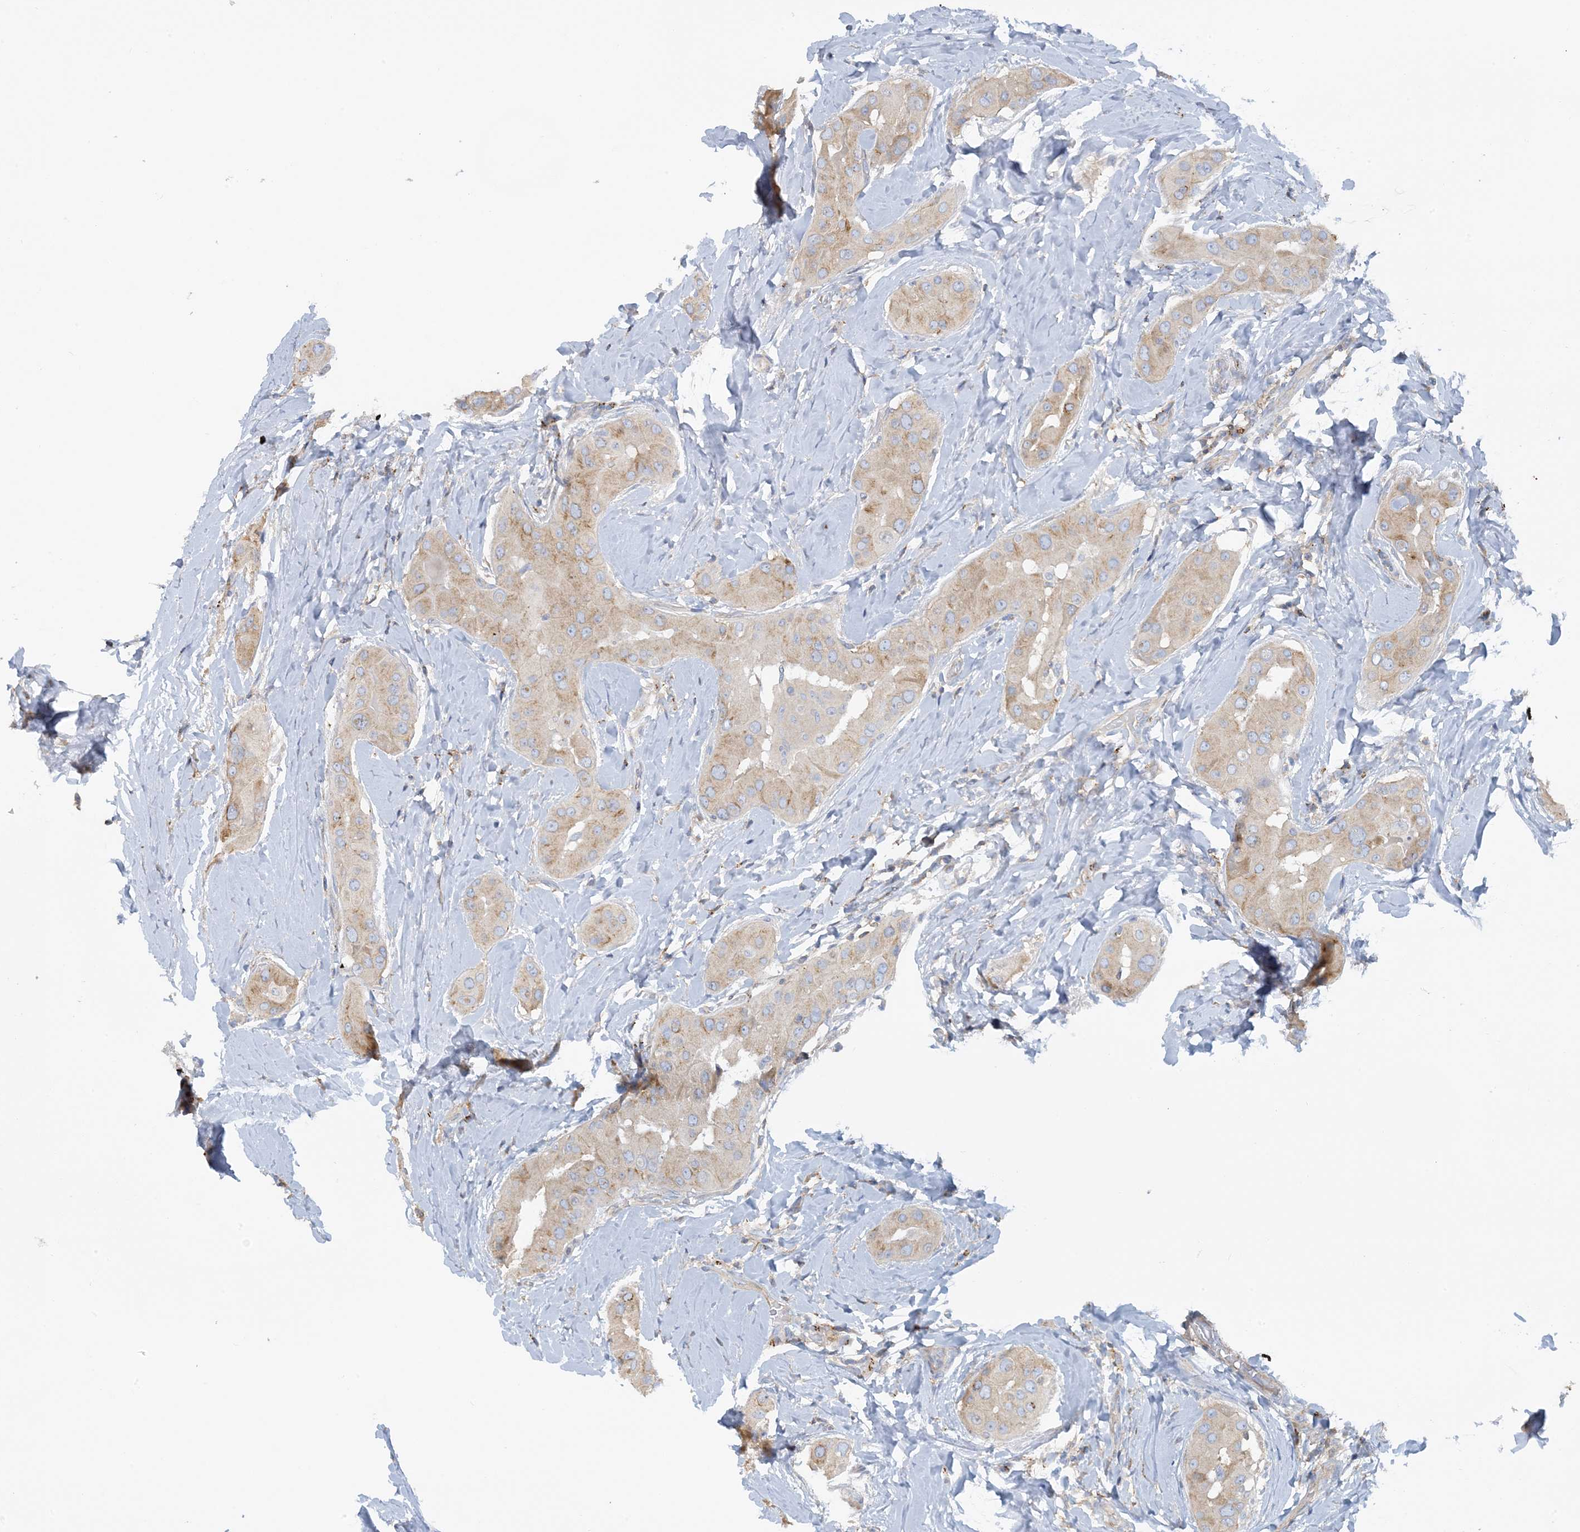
{"staining": {"intensity": "weak", "quantity": ">75%", "location": "cytoplasmic/membranous"}, "tissue": "thyroid cancer", "cell_type": "Tumor cells", "image_type": "cancer", "snomed": [{"axis": "morphology", "description": "Papillary adenocarcinoma, NOS"}, {"axis": "topography", "description": "Thyroid gland"}], "caption": "Immunohistochemistry photomicrograph of thyroid cancer (papillary adenocarcinoma) stained for a protein (brown), which demonstrates low levels of weak cytoplasmic/membranous positivity in approximately >75% of tumor cells.", "gene": "CALHM5", "patient": {"sex": "male", "age": 33}}